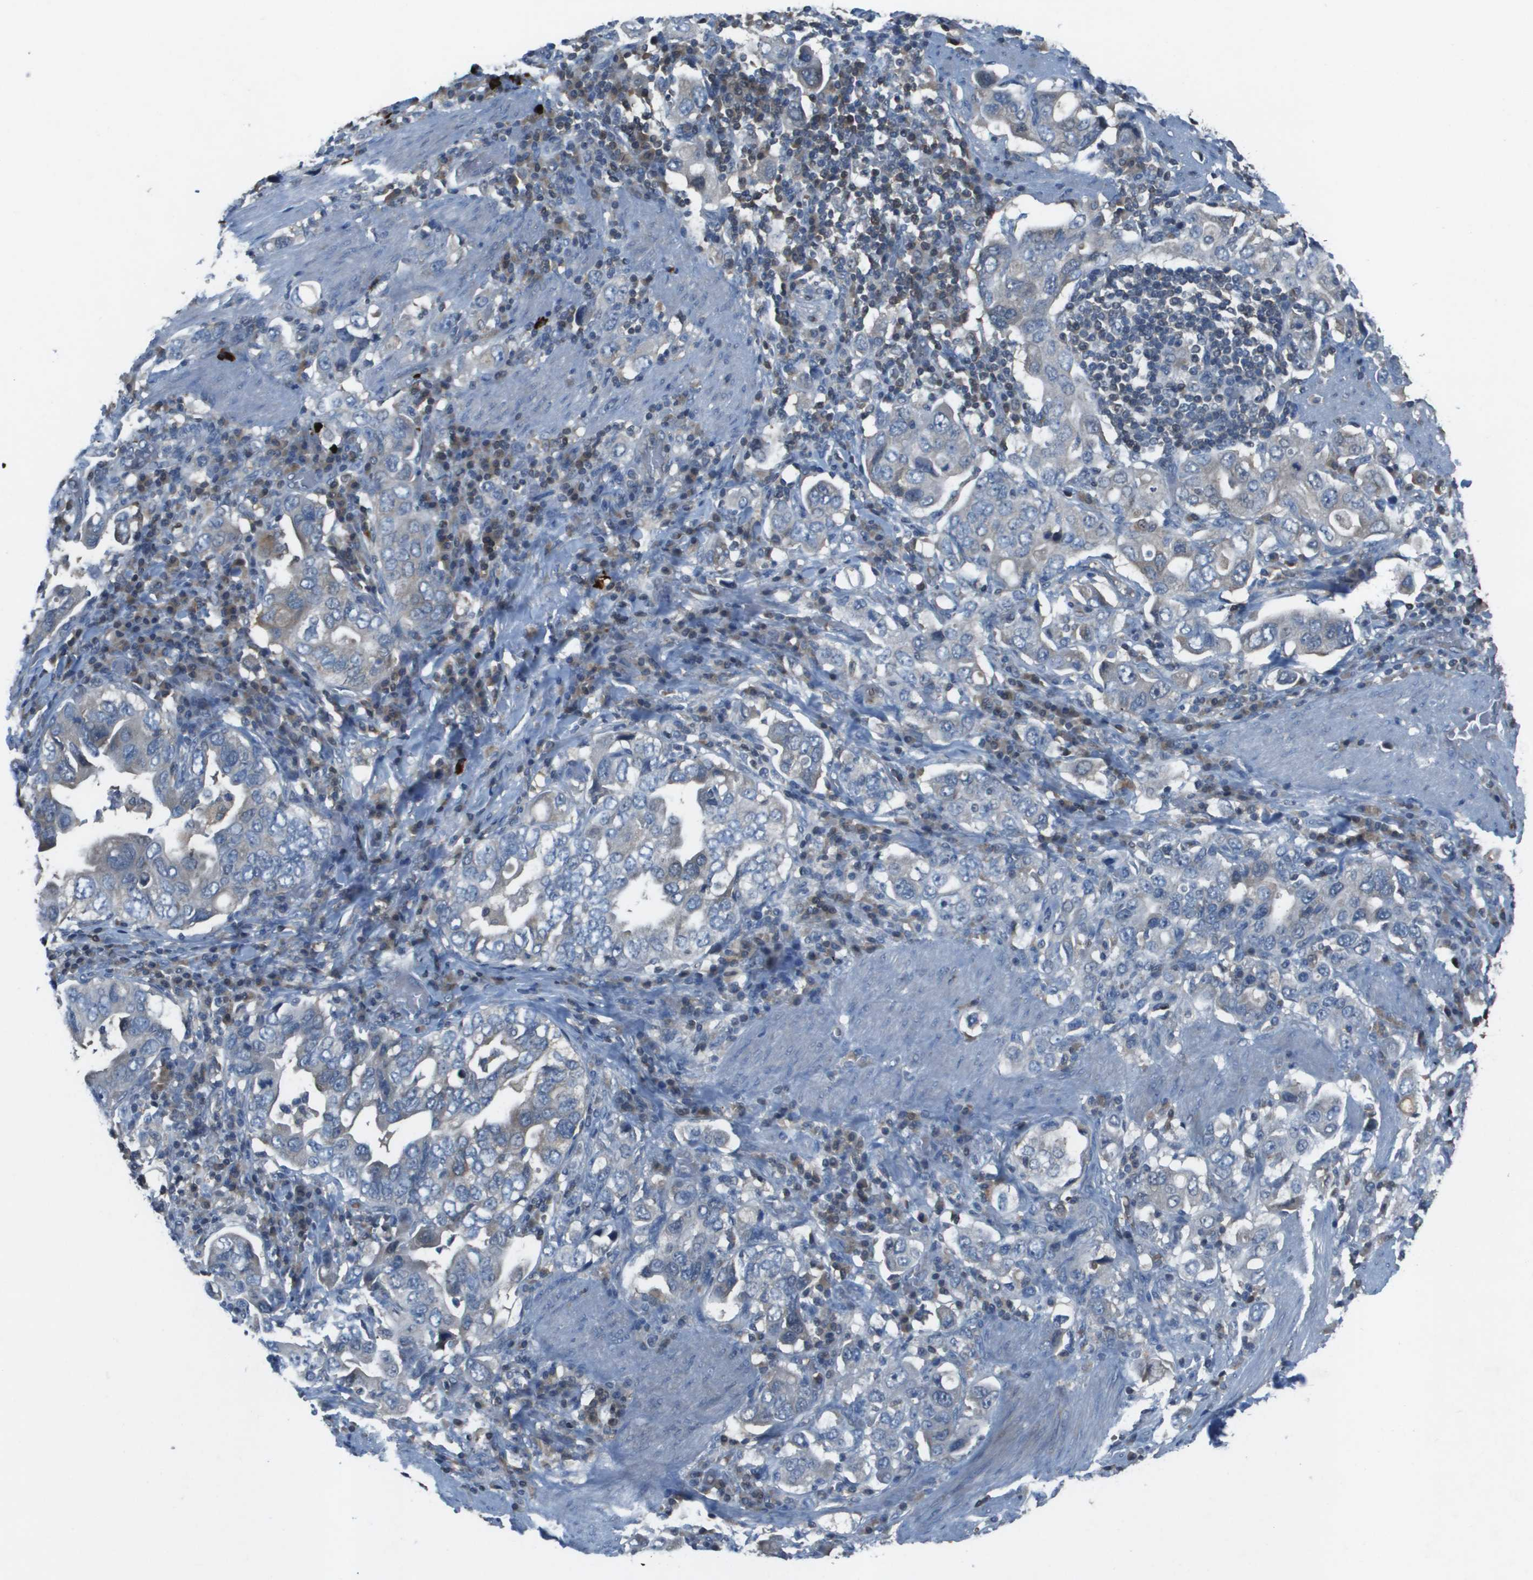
{"staining": {"intensity": "weak", "quantity": "<25%", "location": "cytoplasmic/membranous"}, "tissue": "stomach cancer", "cell_type": "Tumor cells", "image_type": "cancer", "snomed": [{"axis": "morphology", "description": "Adenocarcinoma, NOS"}, {"axis": "topography", "description": "Stomach, upper"}], "caption": "High magnification brightfield microscopy of stomach adenocarcinoma stained with DAB (3,3'-diaminobenzidine) (brown) and counterstained with hematoxylin (blue): tumor cells show no significant expression. The staining was performed using DAB (3,3'-diaminobenzidine) to visualize the protein expression in brown, while the nuclei were stained in blue with hematoxylin (Magnification: 20x).", "gene": "CAMK4", "patient": {"sex": "male", "age": 62}}